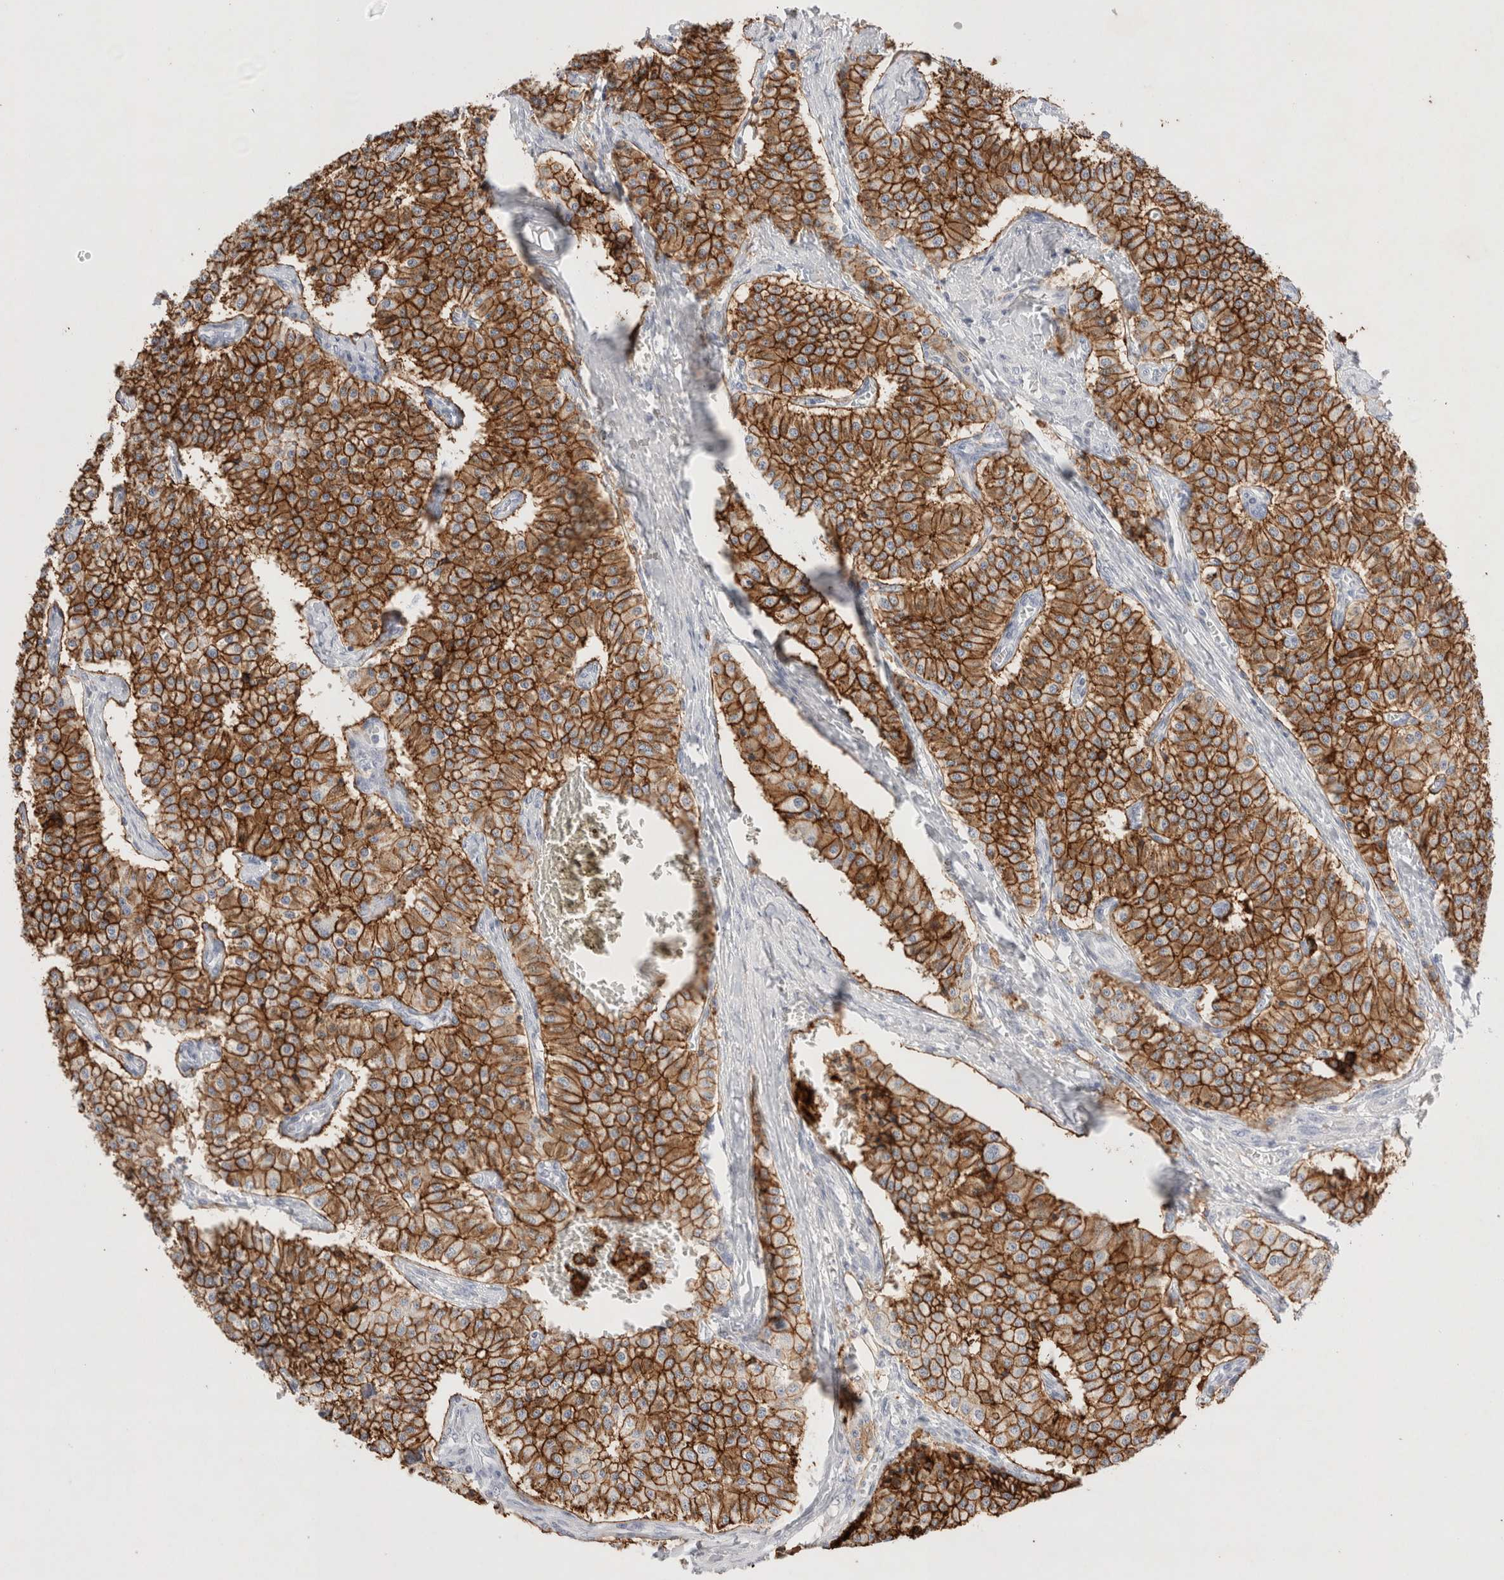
{"staining": {"intensity": "strong", "quantity": ">75%", "location": "cytoplasmic/membranous"}, "tissue": "carcinoid", "cell_type": "Tumor cells", "image_type": "cancer", "snomed": [{"axis": "morphology", "description": "Carcinoid, malignant, NOS"}, {"axis": "topography", "description": "Colon"}], "caption": "High-magnification brightfield microscopy of malignant carcinoid stained with DAB (3,3'-diaminobenzidine) (brown) and counterstained with hematoxylin (blue). tumor cells exhibit strong cytoplasmic/membranous positivity is identified in approximately>75% of cells.", "gene": "EPCAM", "patient": {"sex": "female", "age": 52}}